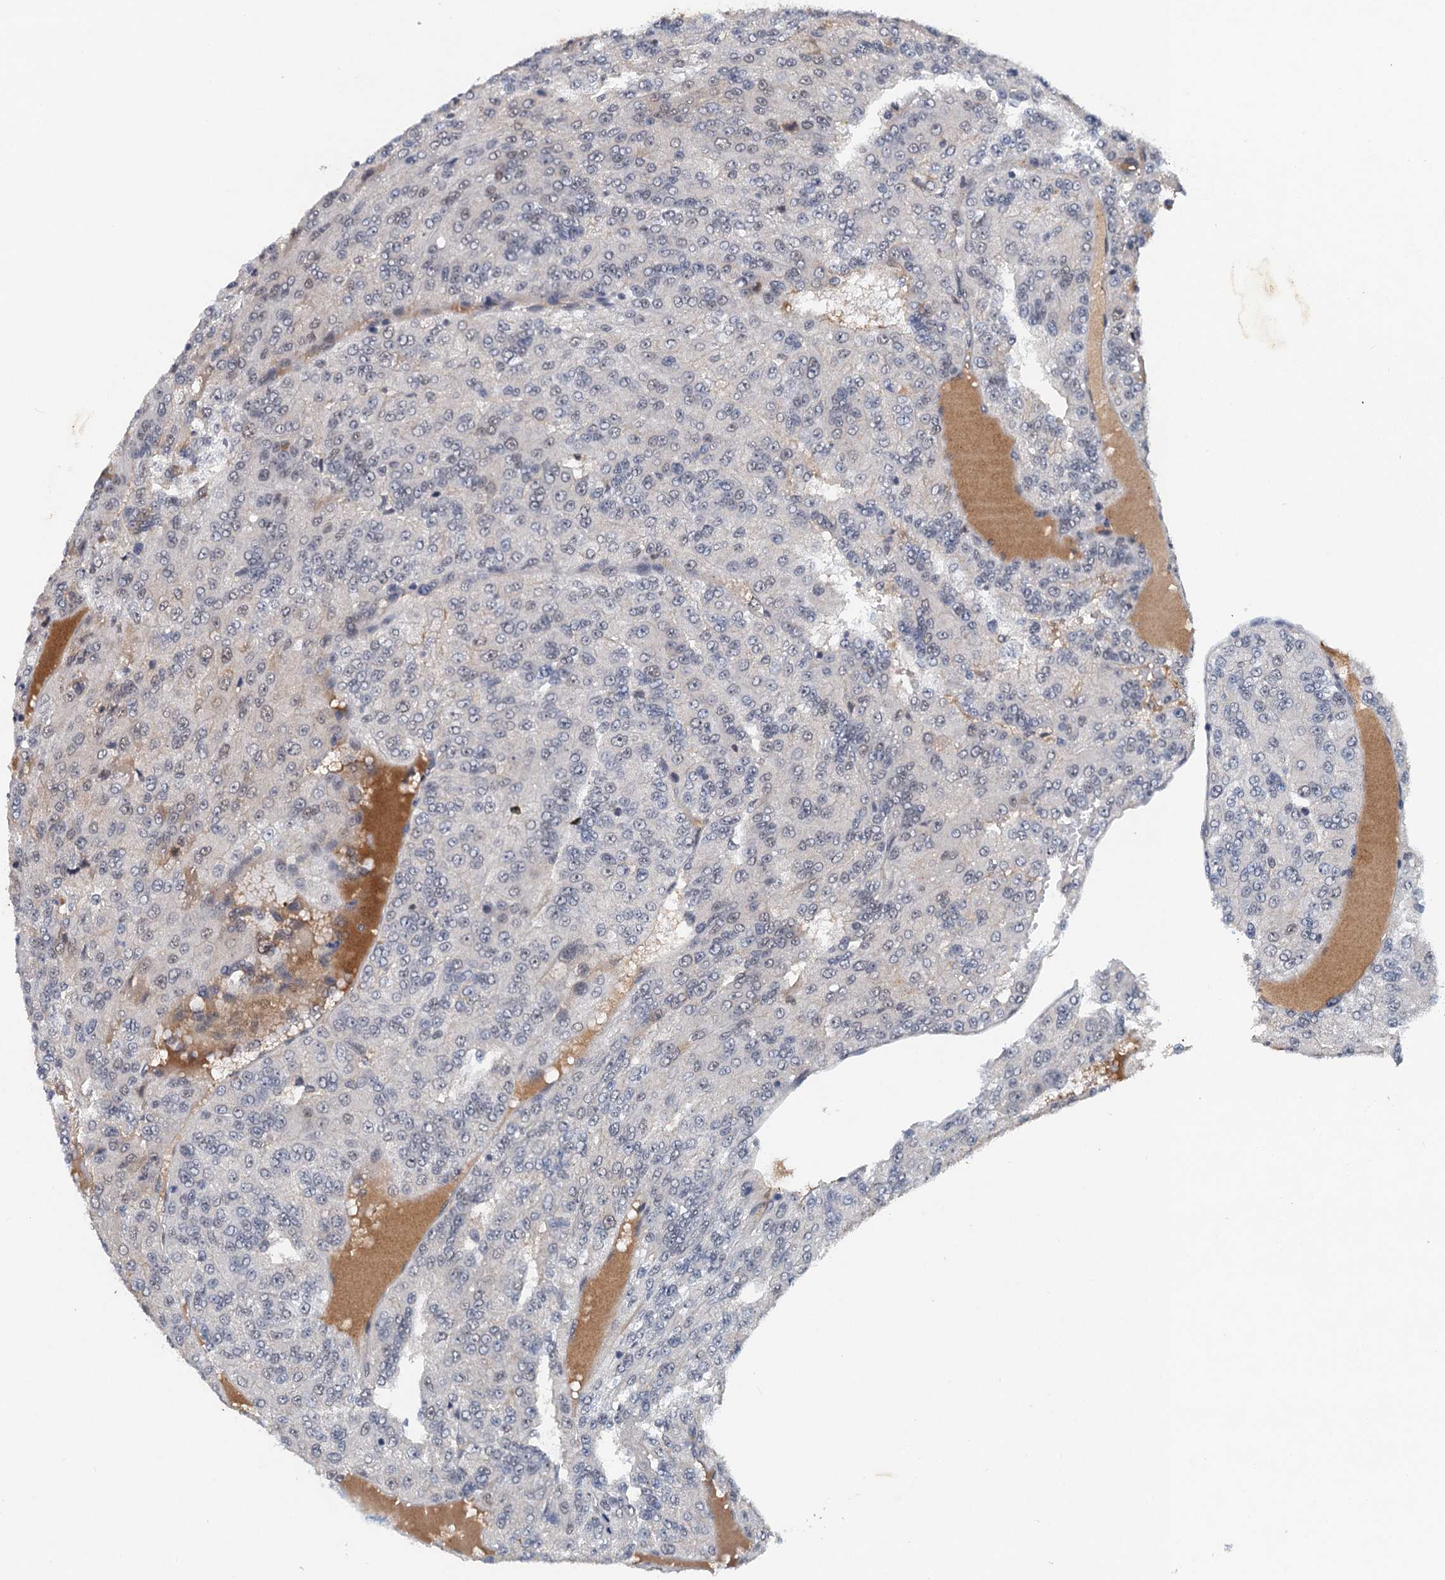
{"staining": {"intensity": "negative", "quantity": "none", "location": "none"}, "tissue": "renal cancer", "cell_type": "Tumor cells", "image_type": "cancer", "snomed": [{"axis": "morphology", "description": "Adenocarcinoma, NOS"}, {"axis": "topography", "description": "Kidney"}], "caption": "This is a photomicrograph of IHC staining of renal adenocarcinoma, which shows no staining in tumor cells. (Stains: DAB (3,3'-diaminobenzidine) immunohistochemistry with hematoxylin counter stain, Microscopy: brightfield microscopy at high magnification).", "gene": "CSTF3", "patient": {"sex": "female", "age": 63}}